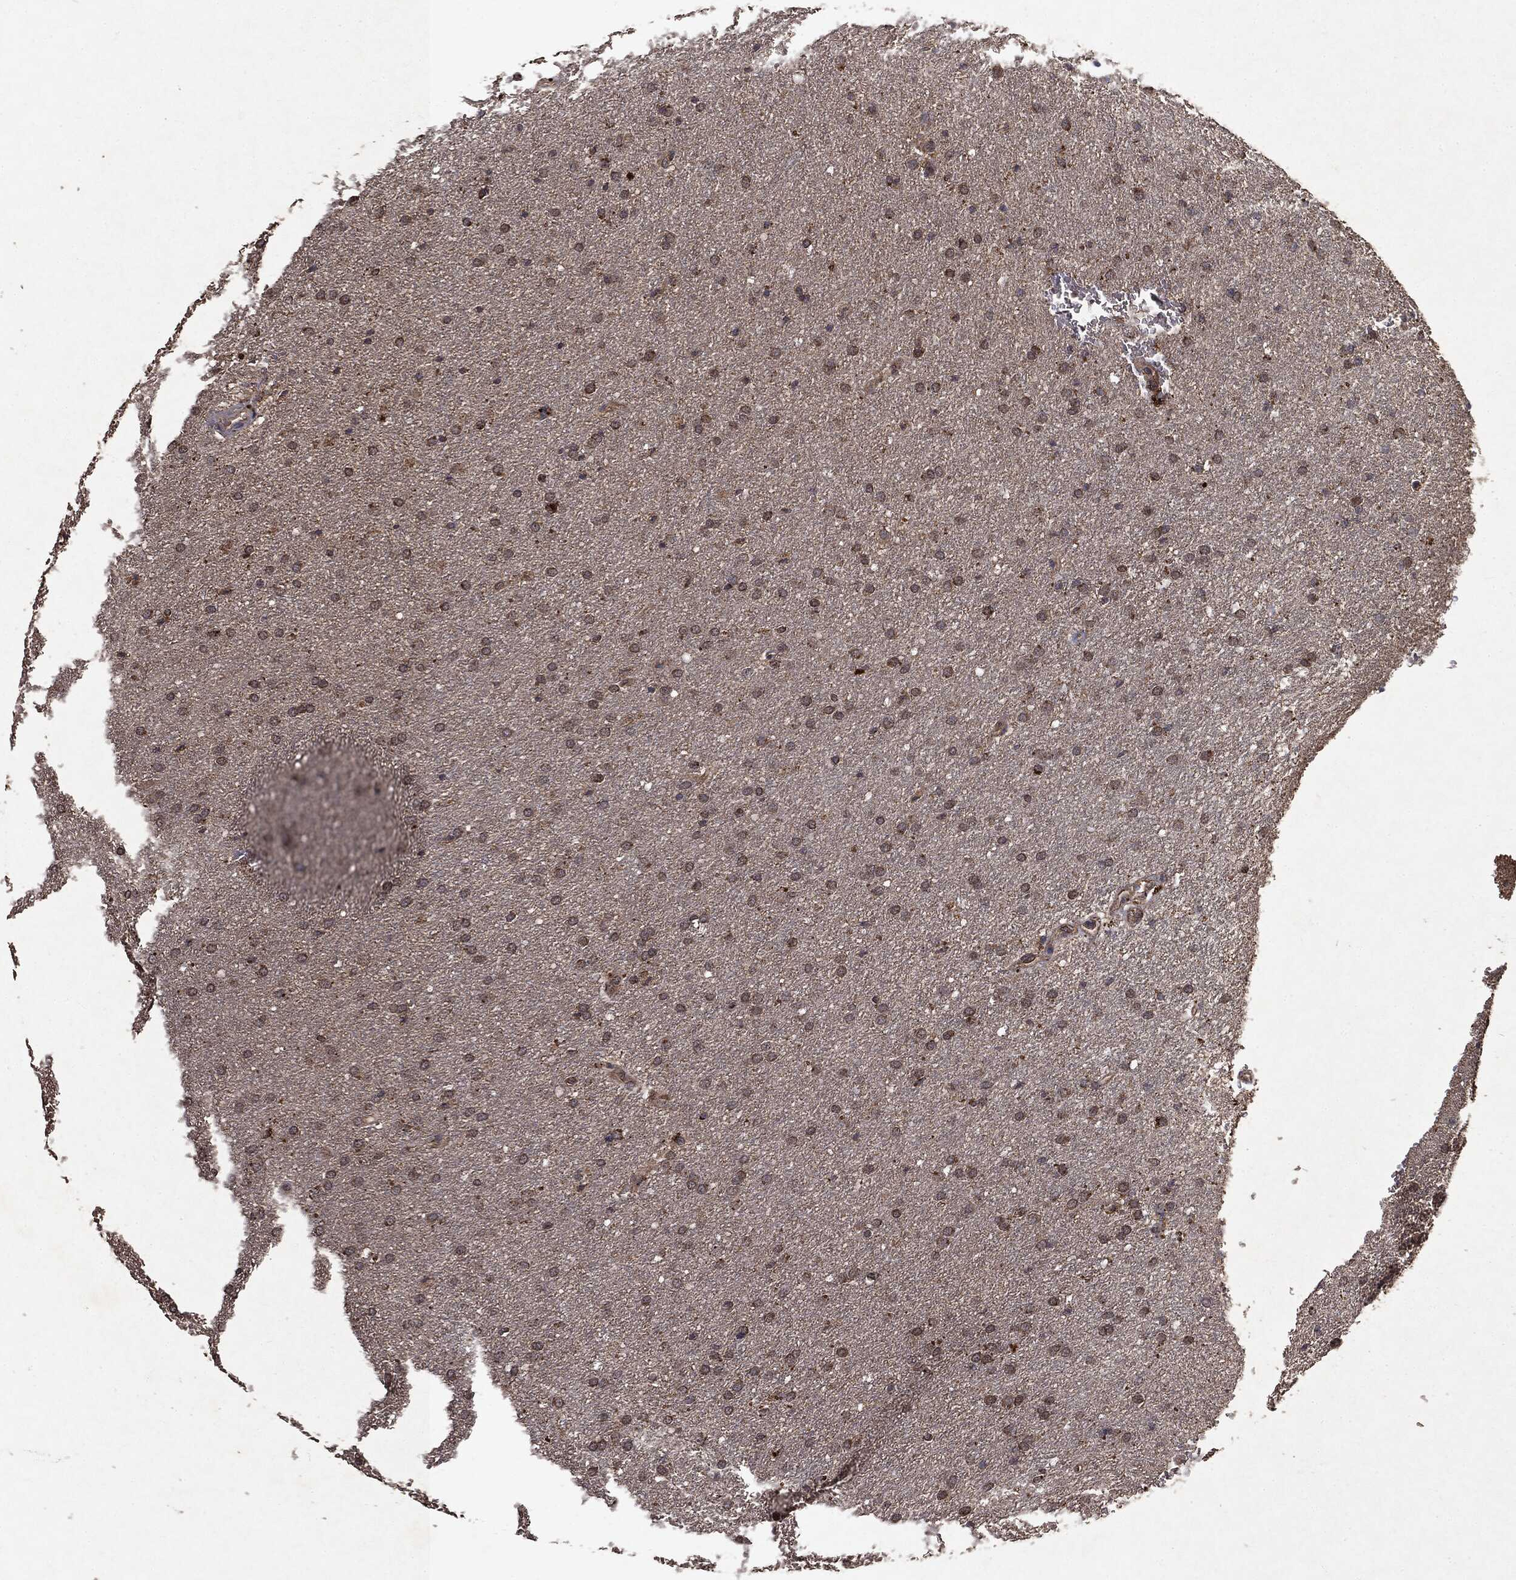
{"staining": {"intensity": "weak", "quantity": "25%-75%", "location": "cytoplasmic/membranous"}, "tissue": "glioma", "cell_type": "Tumor cells", "image_type": "cancer", "snomed": [{"axis": "morphology", "description": "Glioma, malignant, Low grade"}, {"axis": "topography", "description": "Brain"}], "caption": "High-power microscopy captured an immunohistochemistry image of malignant glioma (low-grade), revealing weak cytoplasmic/membranous expression in approximately 25%-75% of tumor cells.", "gene": "MTOR", "patient": {"sex": "female", "age": 37}}